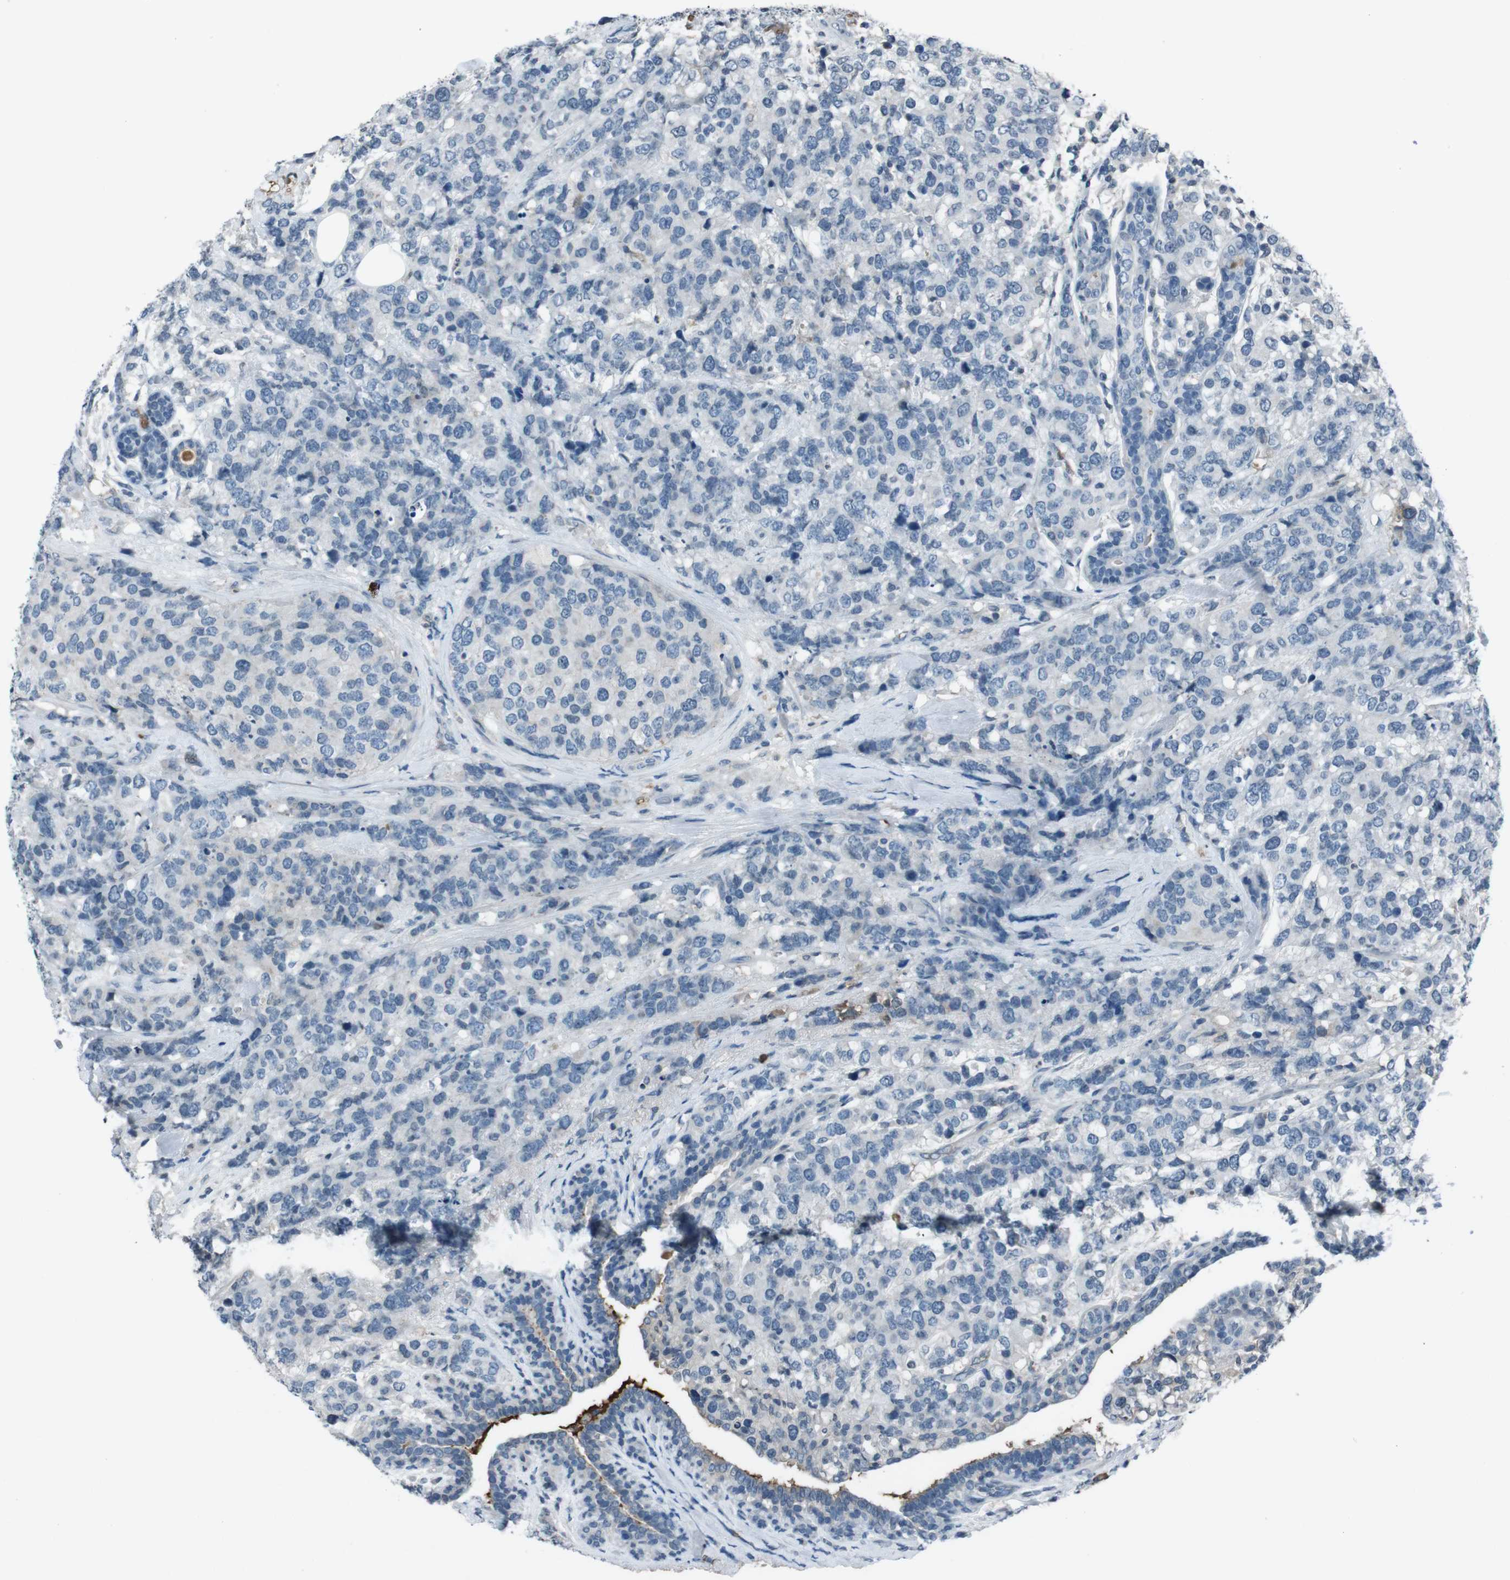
{"staining": {"intensity": "negative", "quantity": "none", "location": "none"}, "tissue": "breast cancer", "cell_type": "Tumor cells", "image_type": "cancer", "snomed": [{"axis": "morphology", "description": "Lobular carcinoma"}, {"axis": "topography", "description": "Breast"}], "caption": "Immunohistochemistry (IHC) histopathology image of breast cancer stained for a protein (brown), which exhibits no expression in tumor cells. Nuclei are stained in blue.", "gene": "UGT1A6", "patient": {"sex": "female", "age": 59}}